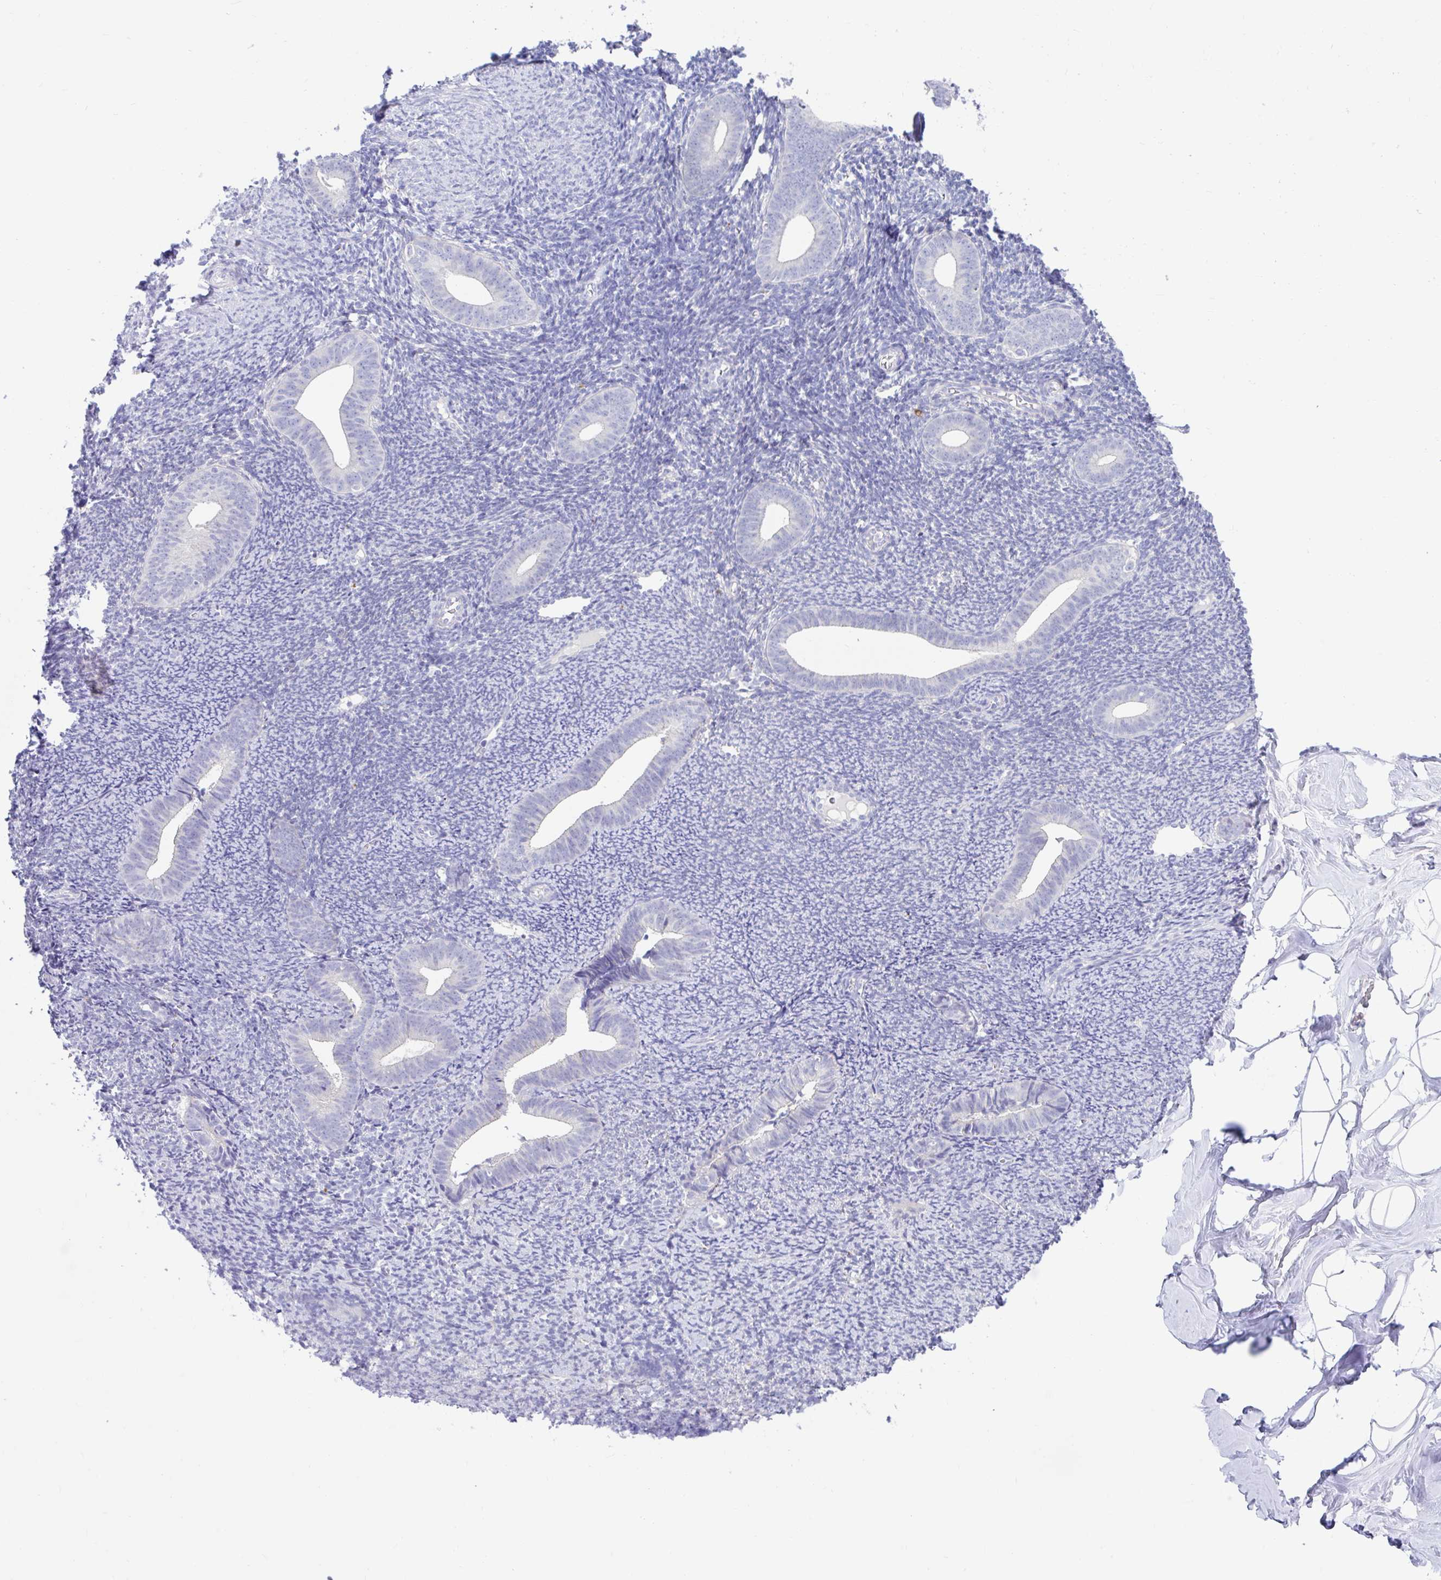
{"staining": {"intensity": "negative", "quantity": "none", "location": "none"}, "tissue": "endometrium", "cell_type": "Cells in endometrial stroma", "image_type": "normal", "snomed": [{"axis": "morphology", "description": "Normal tissue, NOS"}, {"axis": "topography", "description": "Endometrium"}], "caption": "A high-resolution histopathology image shows IHC staining of normal endometrium, which displays no significant staining in cells in endometrial stroma.", "gene": "ZNF33A", "patient": {"sex": "female", "age": 39}}